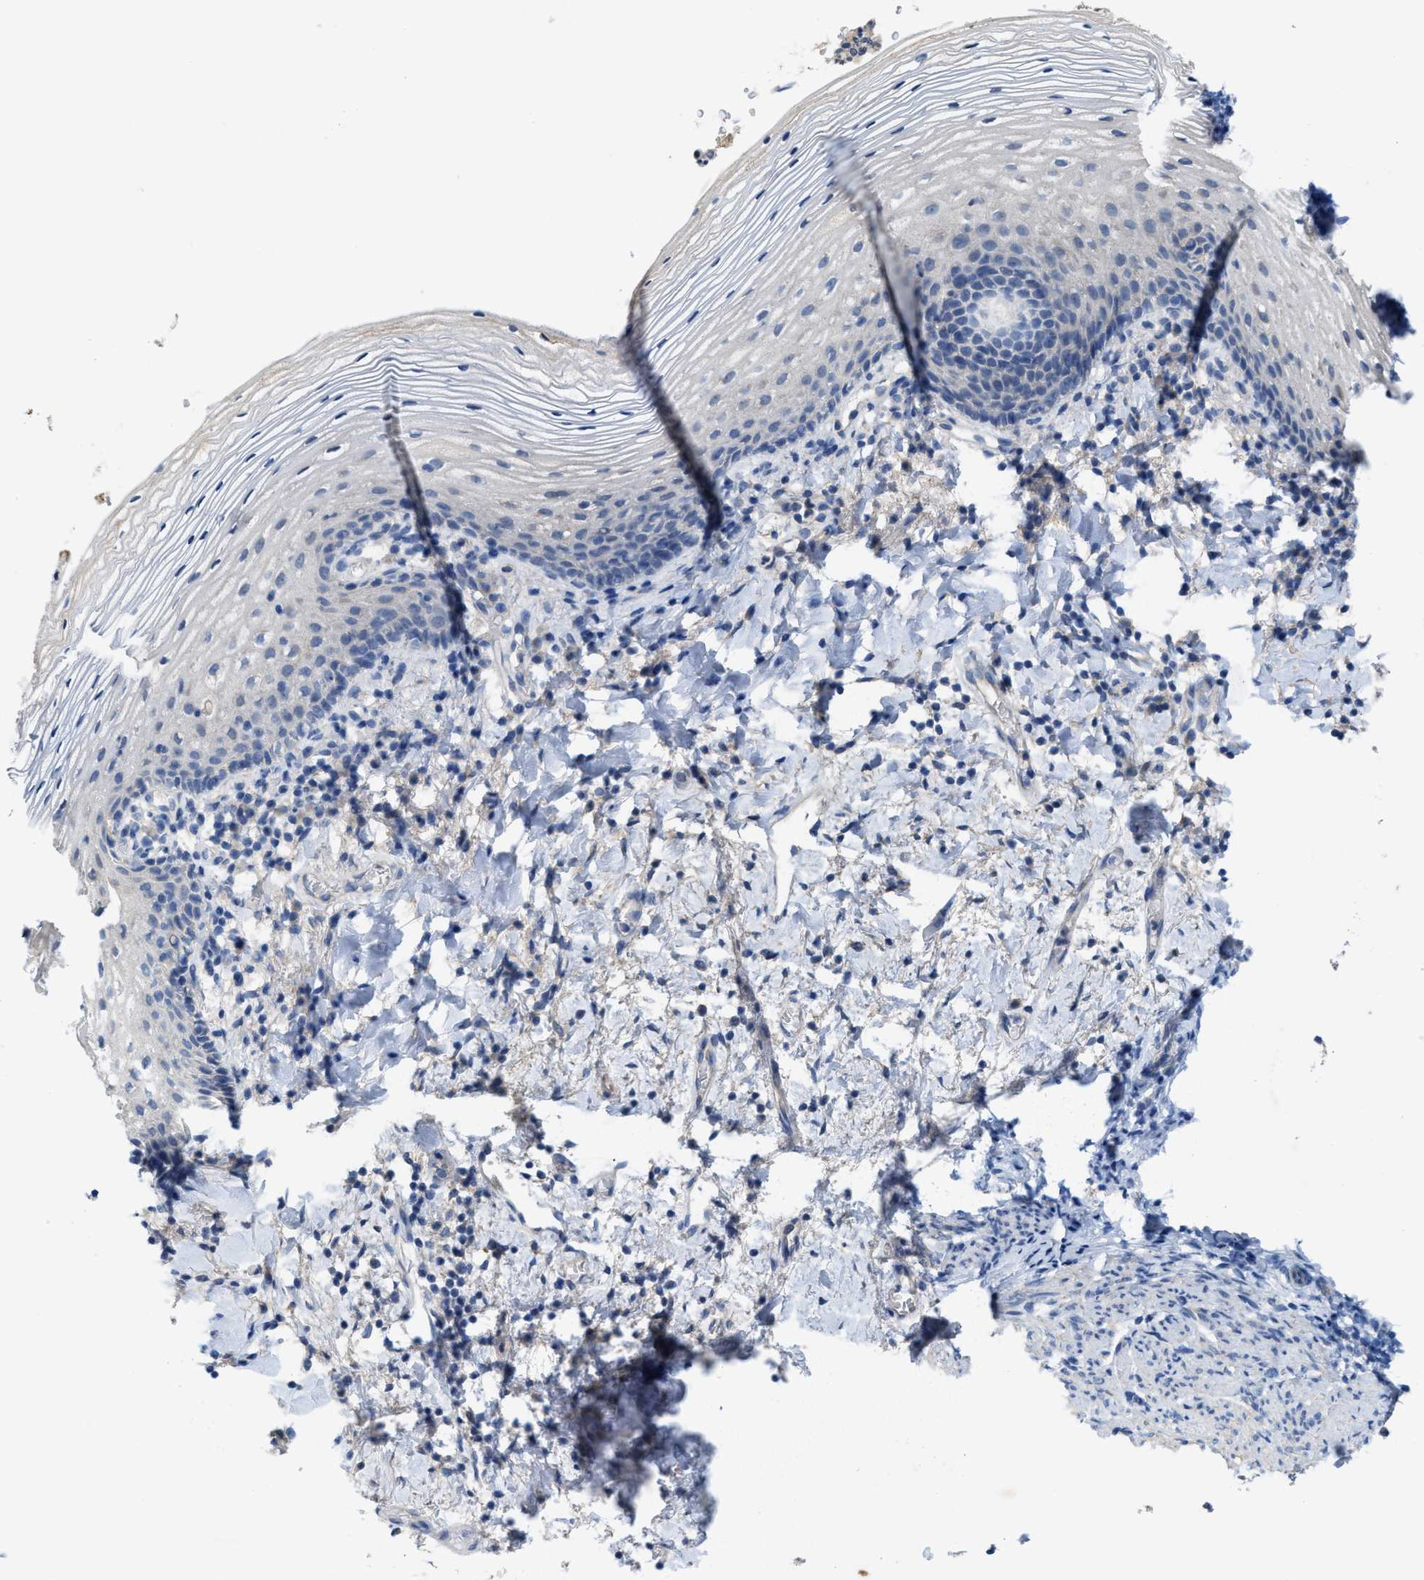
{"staining": {"intensity": "negative", "quantity": "none", "location": "none"}, "tissue": "vagina", "cell_type": "Squamous epithelial cells", "image_type": "normal", "snomed": [{"axis": "morphology", "description": "Normal tissue, NOS"}, {"axis": "topography", "description": "Vagina"}], "caption": "This micrograph is of normal vagina stained with immunohistochemistry to label a protein in brown with the nuclei are counter-stained blue. There is no positivity in squamous epithelial cells. (DAB immunohistochemistry visualized using brightfield microscopy, high magnification).", "gene": "CPA2", "patient": {"sex": "female", "age": 60}}